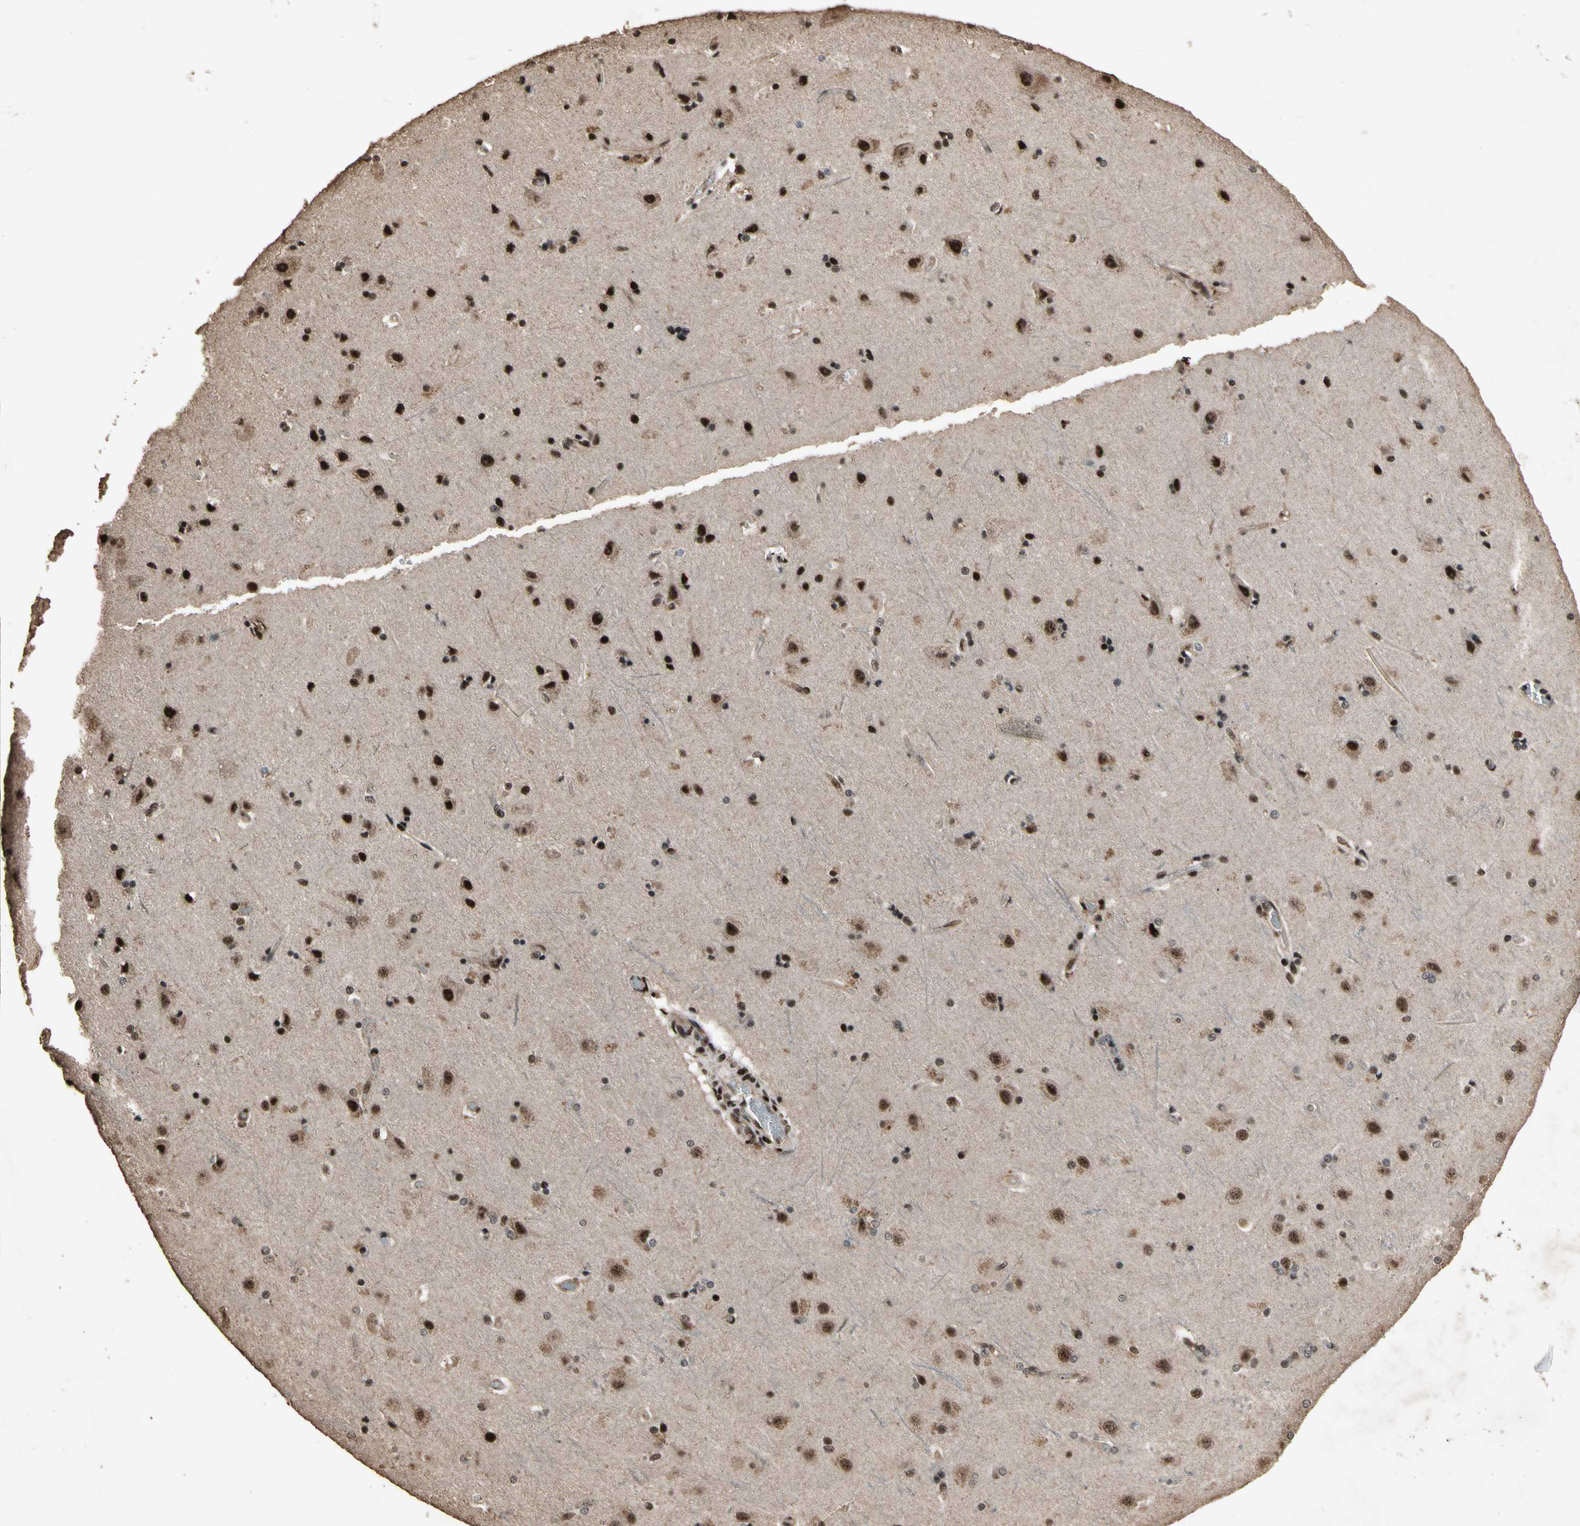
{"staining": {"intensity": "moderate", "quantity": ">75%", "location": "nuclear"}, "tissue": "cerebral cortex", "cell_type": "Endothelial cells", "image_type": "normal", "snomed": [{"axis": "morphology", "description": "Normal tissue, NOS"}, {"axis": "topography", "description": "Cerebral cortex"}], "caption": "IHC (DAB) staining of normal cerebral cortex displays moderate nuclear protein expression in about >75% of endothelial cells.", "gene": "TBX2", "patient": {"sex": "female", "age": 54}}